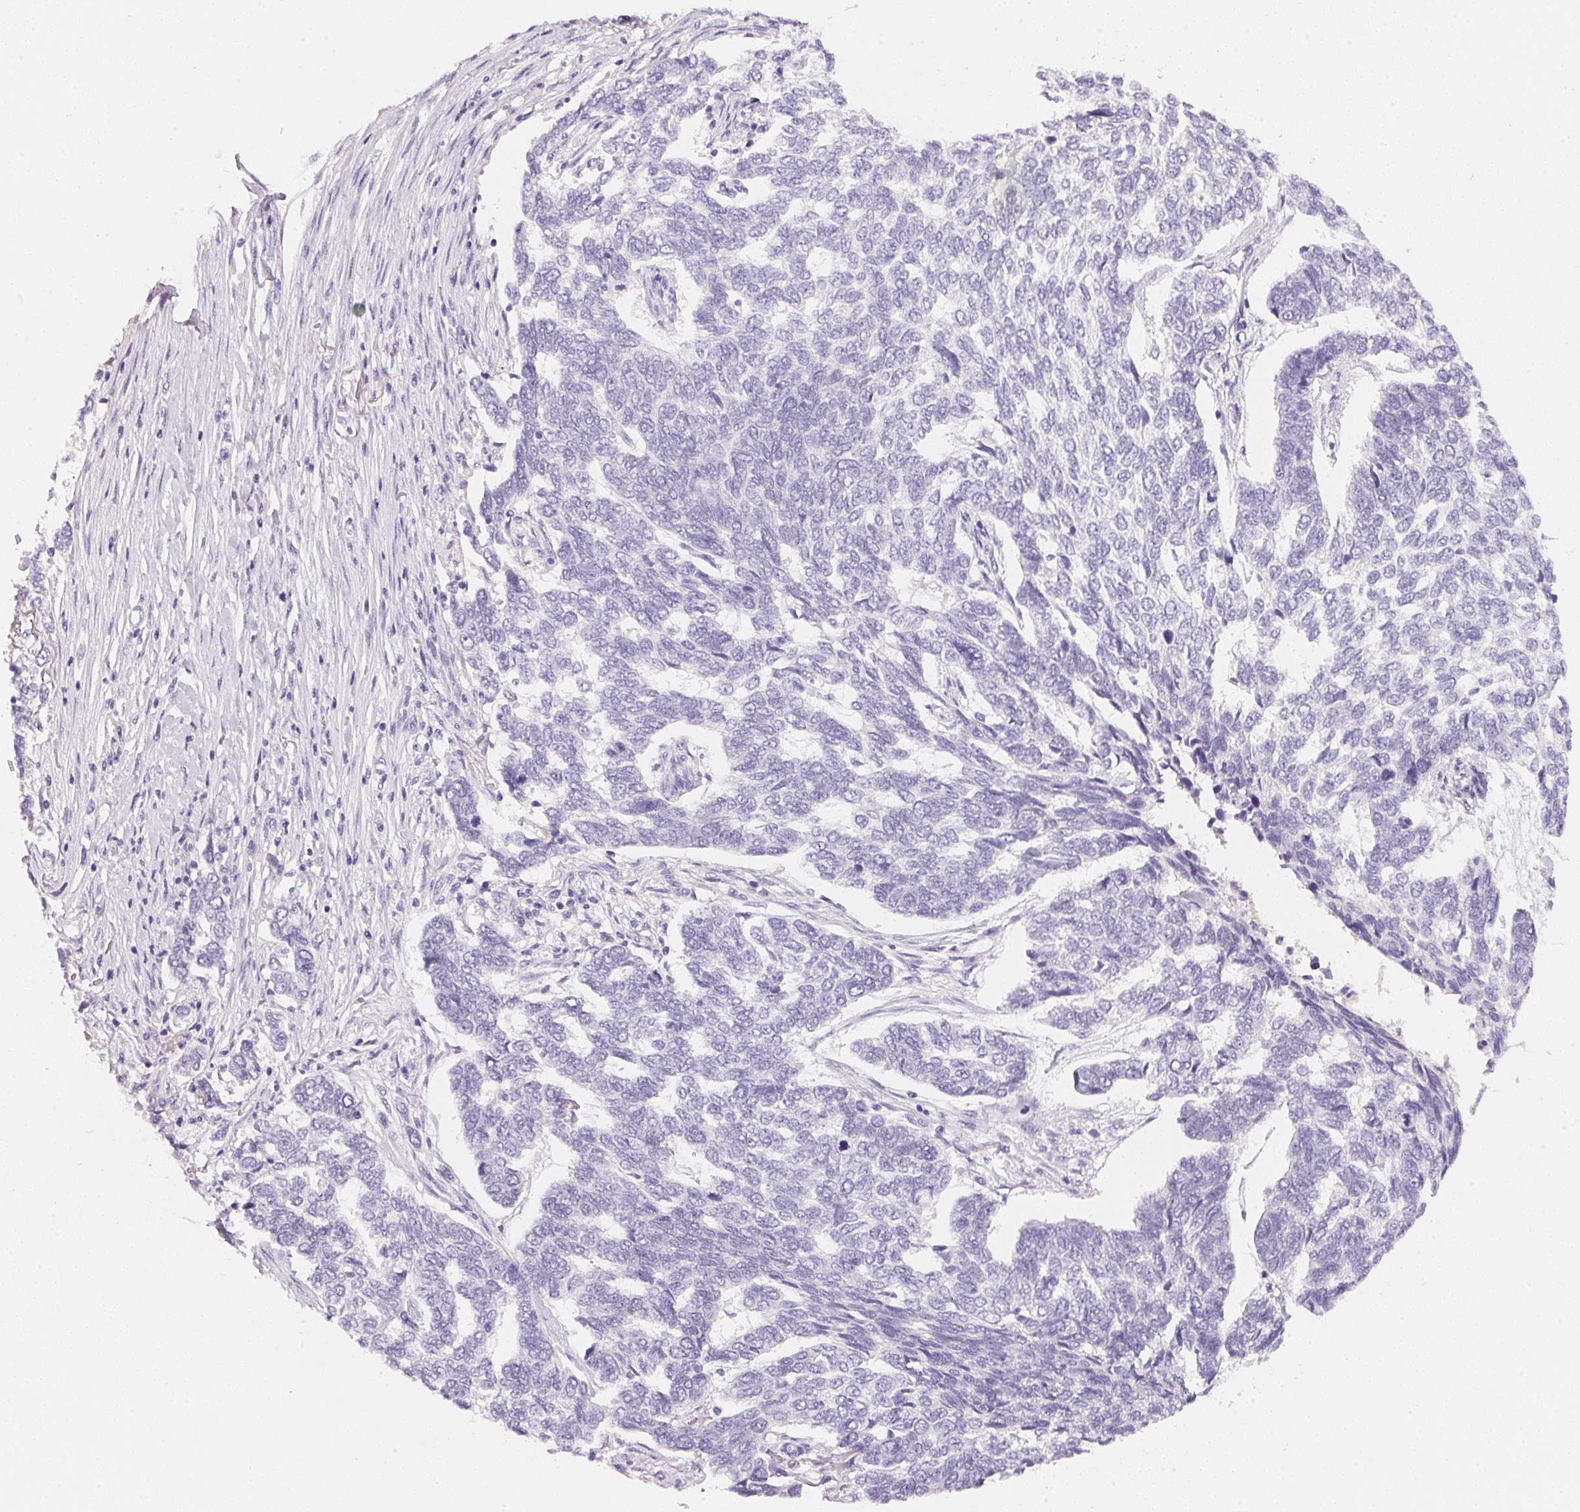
{"staining": {"intensity": "negative", "quantity": "none", "location": "none"}, "tissue": "skin cancer", "cell_type": "Tumor cells", "image_type": "cancer", "snomed": [{"axis": "morphology", "description": "Basal cell carcinoma"}, {"axis": "topography", "description": "Skin"}], "caption": "Tumor cells show no significant positivity in skin basal cell carcinoma.", "gene": "ACP3", "patient": {"sex": "female", "age": 65}}